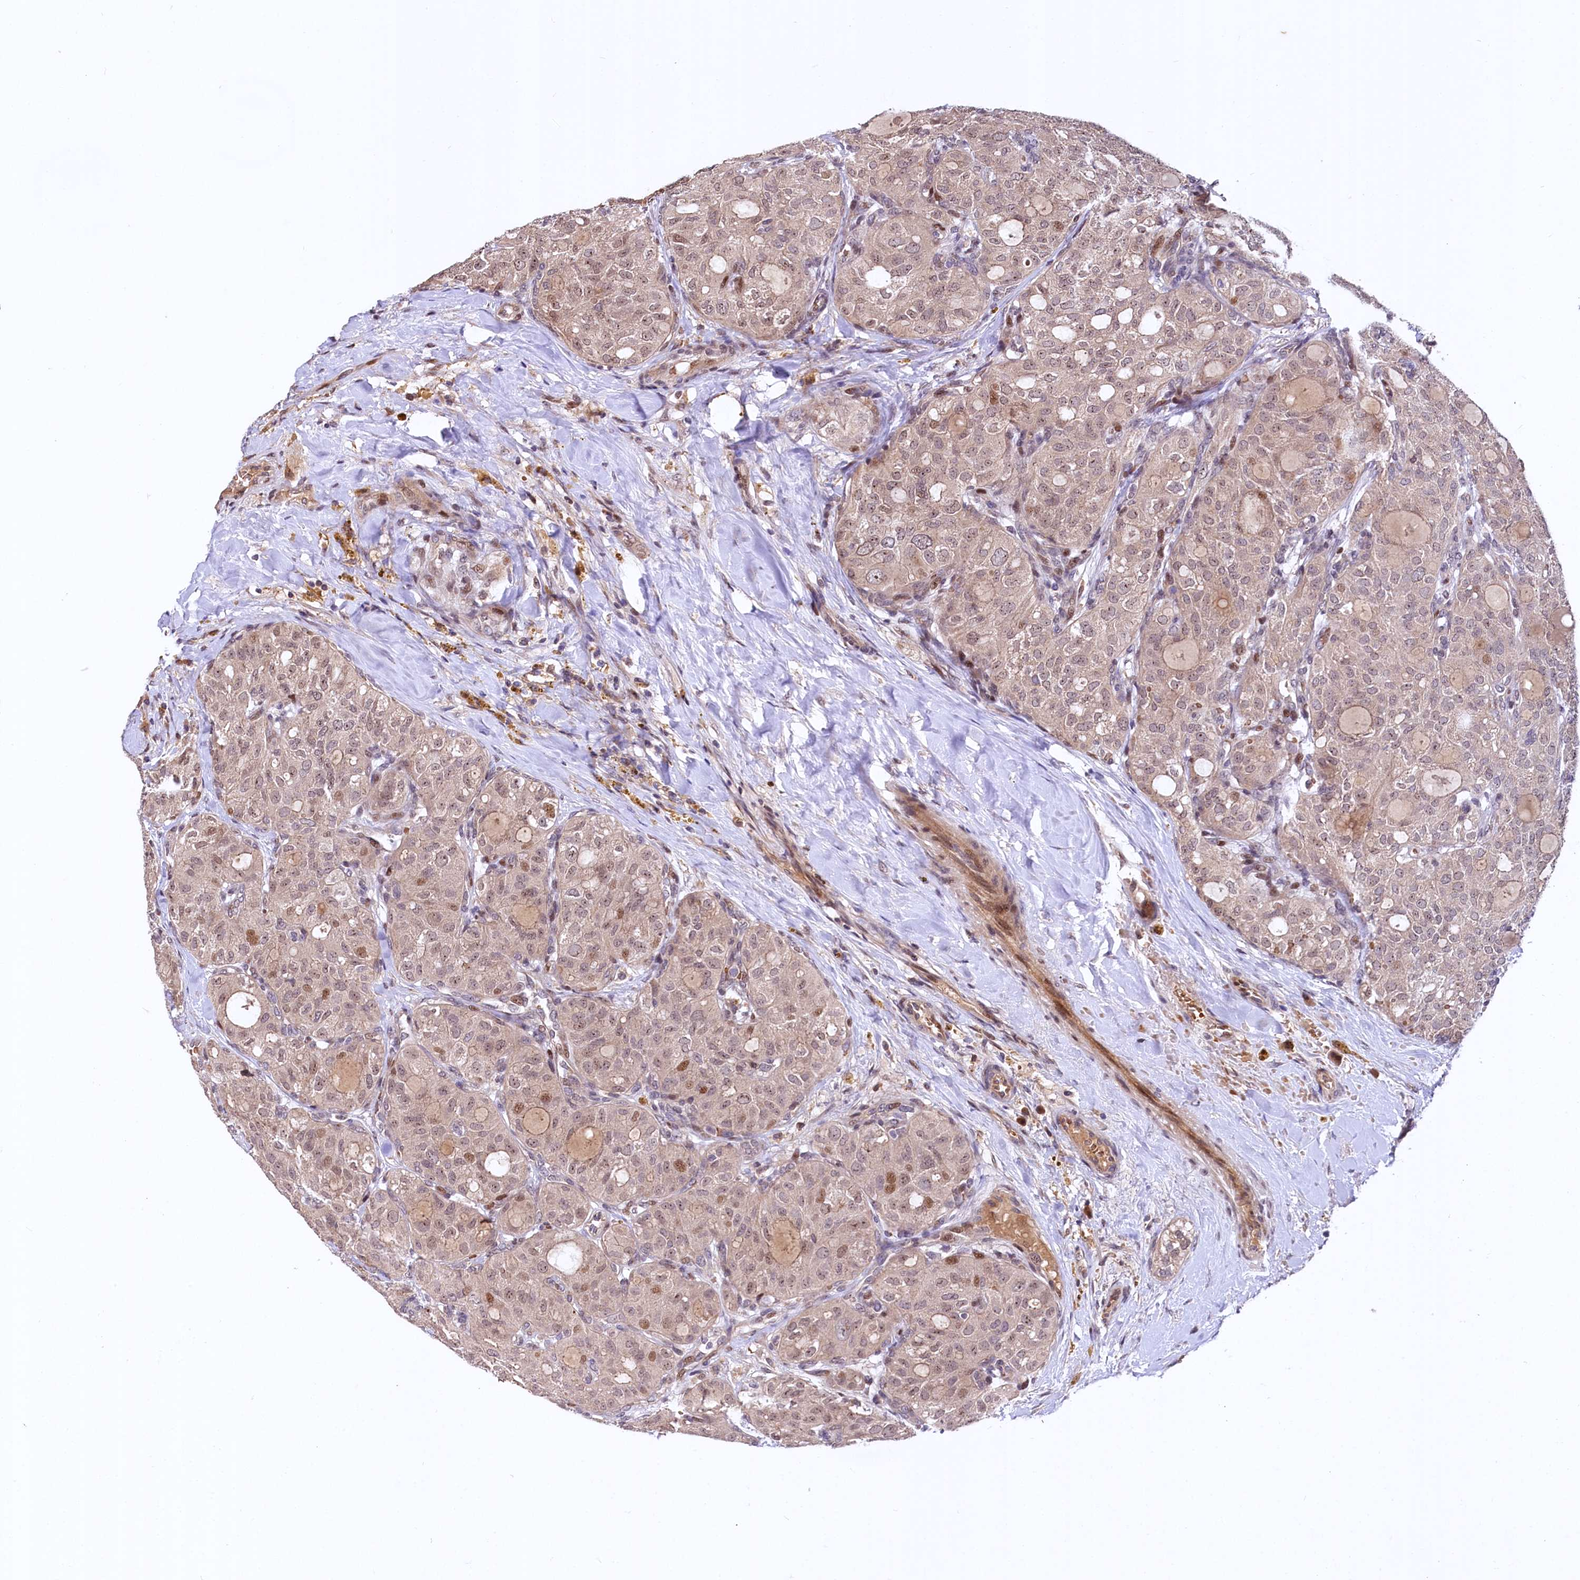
{"staining": {"intensity": "moderate", "quantity": "25%-75%", "location": "cytoplasmic/membranous,nuclear"}, "tissue": "thyroid cancer", "cell_type": "Tumor cells", "image_type": "cancer", "snomed": [{"axis": "morphology", "description": "Follicular adenoma carcinoma, NOS"}, {"axis": "topography", "description": "Thyroid gland"}], "caption": "Immunohistochemistry staining of thyroid cancer (follicular adenoma carcinoma), which displays medium levels of moderate cytoplasmic/membranous and nuclear staining in approximately 25%-75% of tumor cells indicating moderate cytoplasmic/membranous and nuclear protein positivity. The staining was performed using DAB (brown) for protein detection and nuclei were counterstained in hematoxylin (blue).", "gene": "N4BP2L1", "patient": {"sex": "male", "age": 75}}